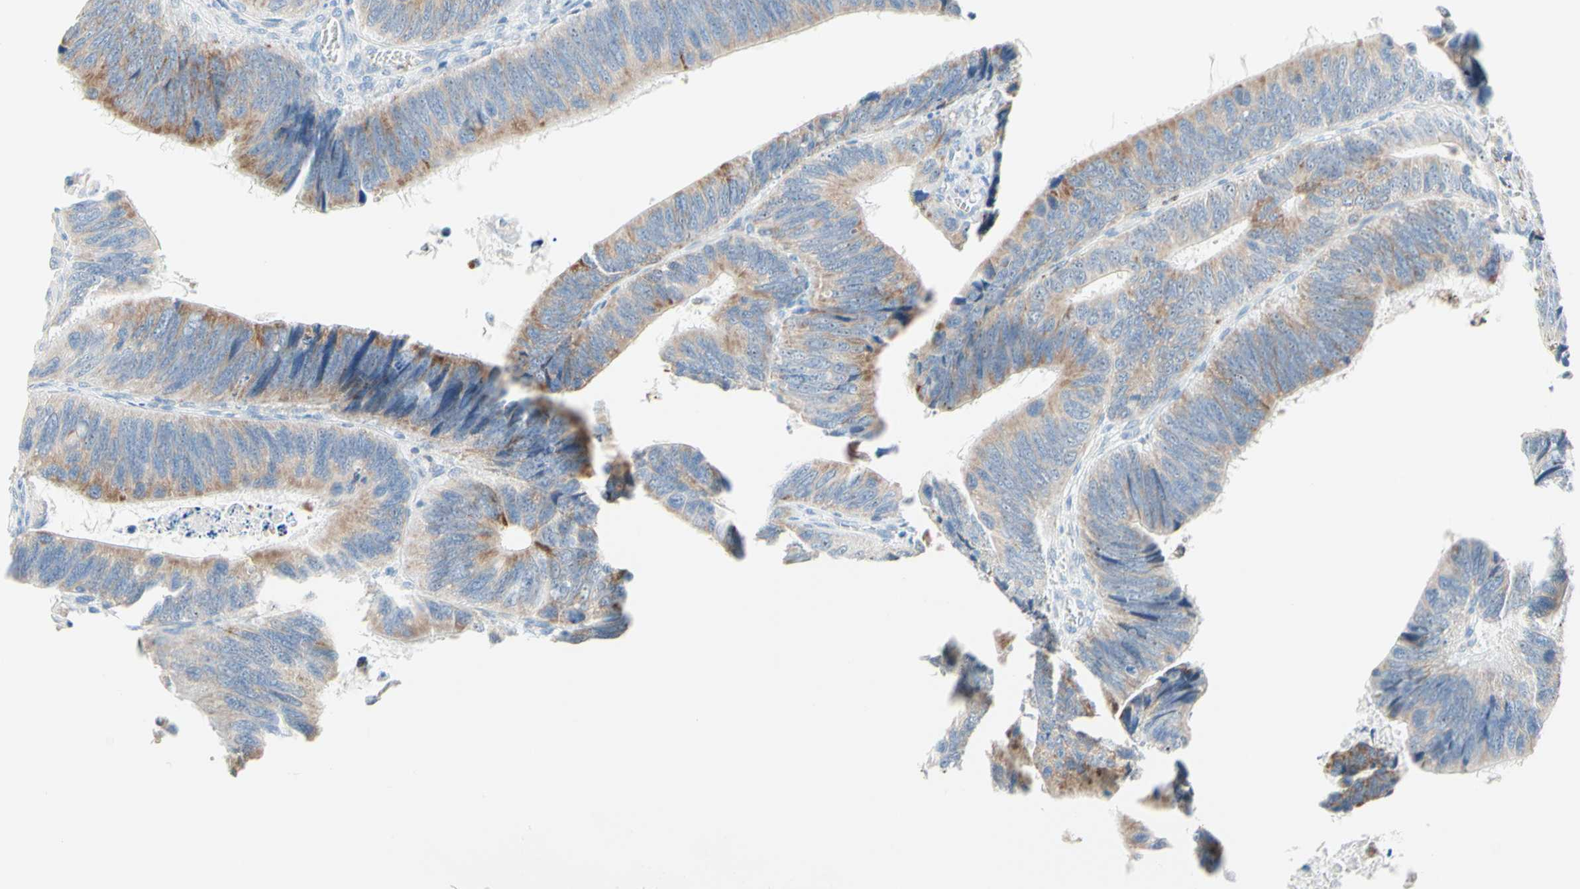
{"staining": {"intensity": "weak", "quantity": "25%-75%", "location": "cytoplasmic/membranous"}, "tissue": "colorectal cancer", "cell_type": "Tumor cells", "image_type": "cancer", "snomed": [{"axis": "morphology", "description": "Adenocarcinoma, NOS"}, {"axis": "topography", "description": "Colon"}], "caption": "Tumor cells exhibit weak cytoplasmic/membranous positivity in about 25%-75% of cells in colorectal cancer (adenocarcinoma).", "gene": "CYSLTR1", "patient": {"sex": "male", "age": 72}}